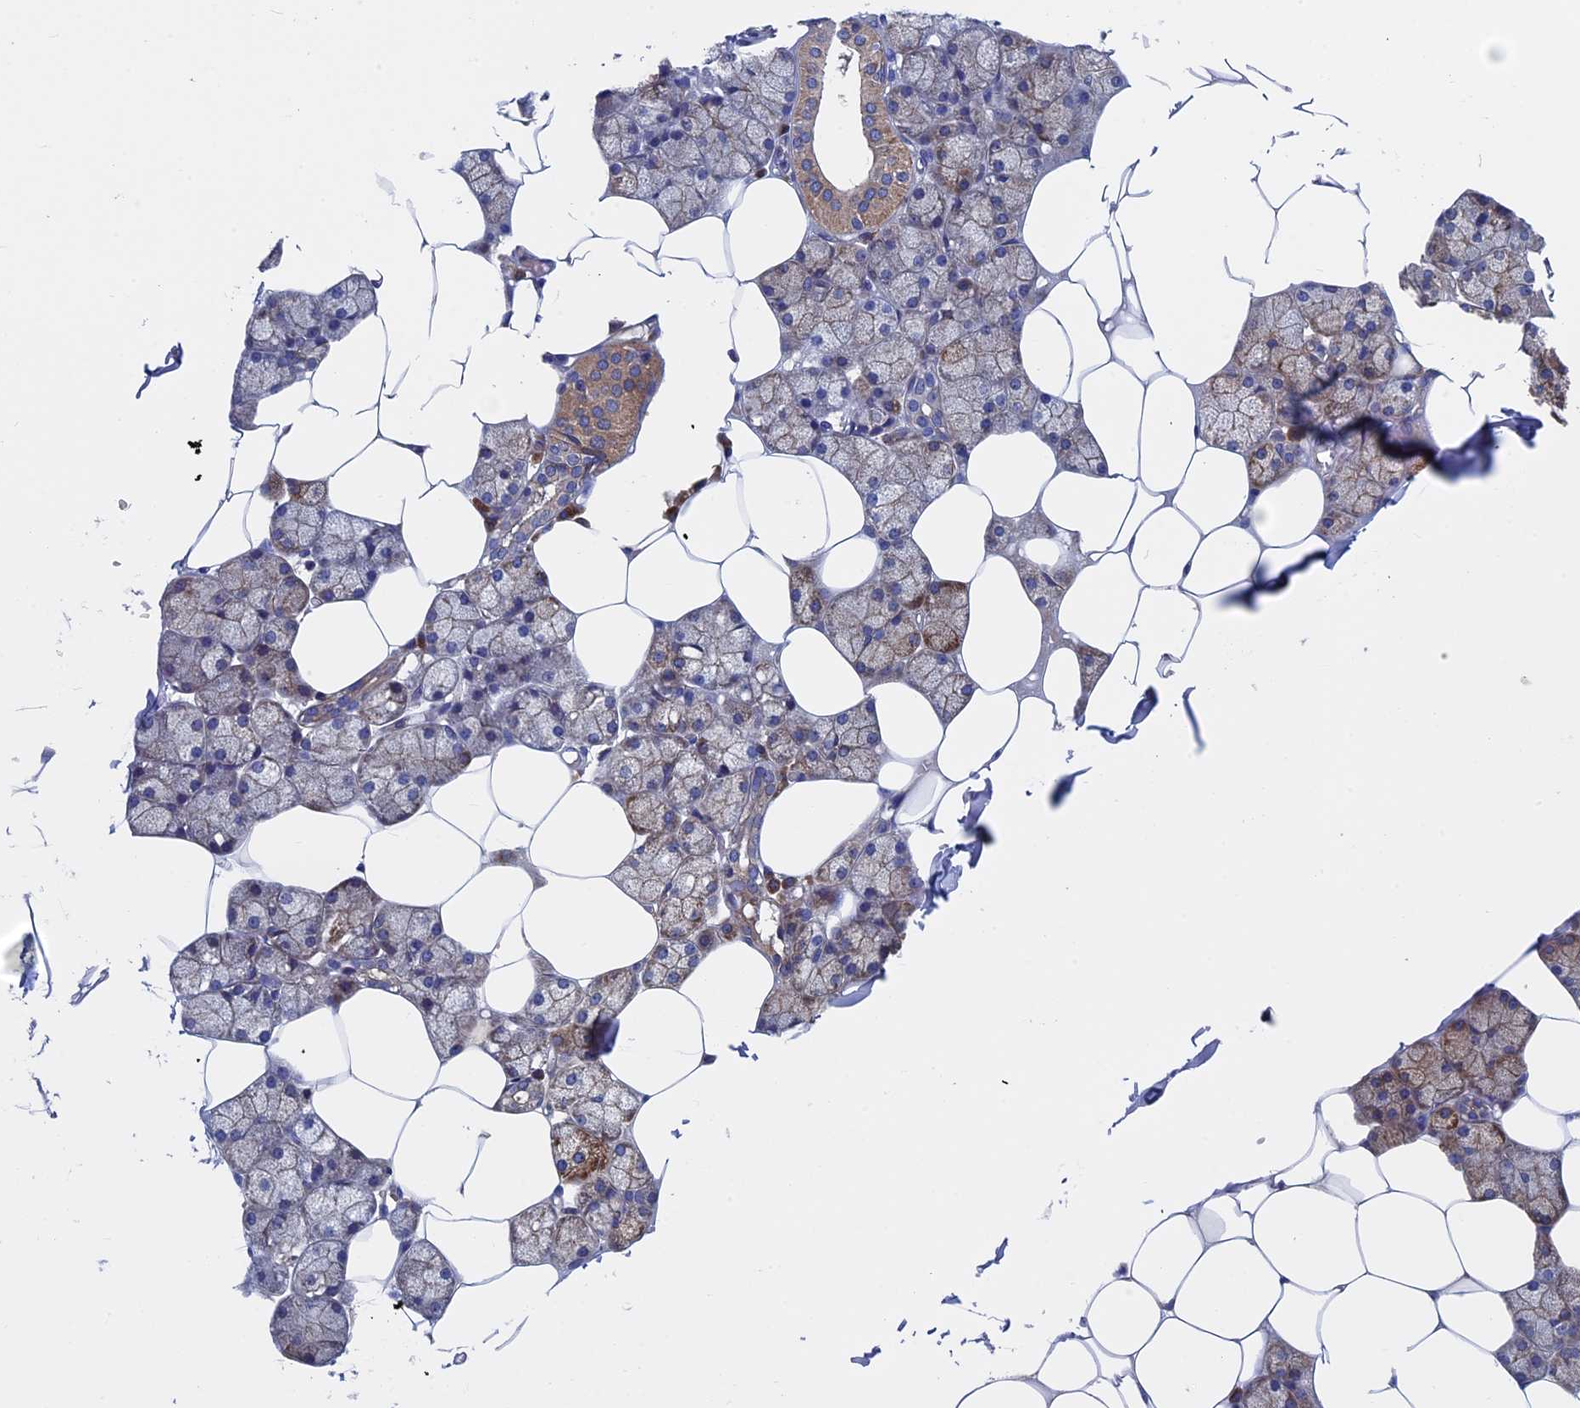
{"staining": {"intensity": "moderate", "quantity": "25%-75%", "location": "cytoplasmic/membranous"}, "tissue": "salivary gland", "cell_type": "Glandular cells", "image_type": "normal", "snomed": [{"axis": "morphology", "description": "Normal tissue, NOS"}, {"axis": "topography", "description": "Salivary gland"}], "caption": "Immunohistochemical staining of unremarkable salivary gland demonstrates 25%-75% levels of moderate cytoplasmic/membranous protein positivity in approximately 25%-75% of glandular cells.", "gene": "DNAJC3", "patient": {"sex": "male", "age": 62}}